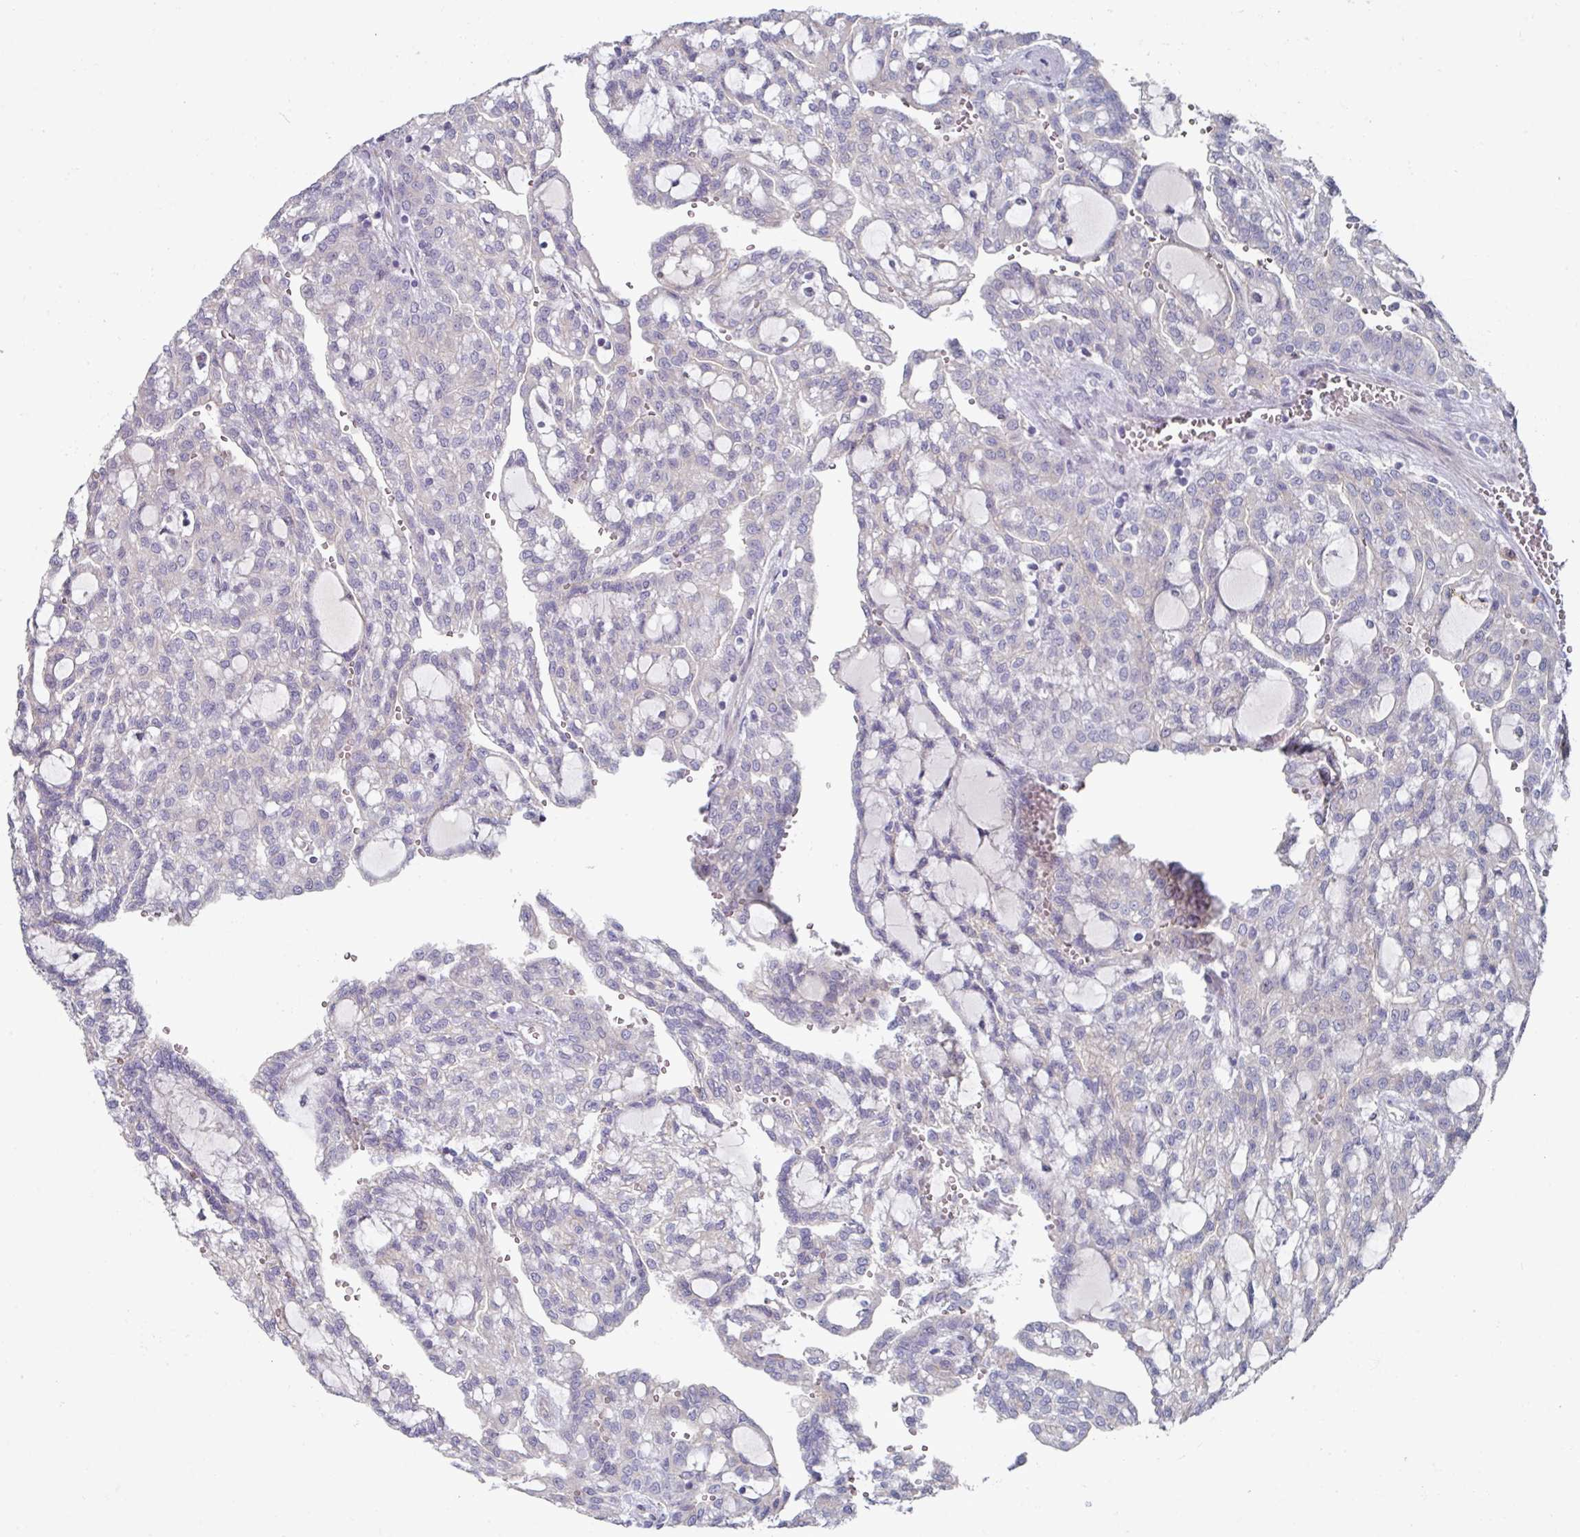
{"staining": {"intensity": "negative", "quantity": "none", "location": "none"}, "tissue": "renal cancer", "cell_type": "Tumor cells", "image_type": "cancer", "snomed": [{"axis": "morphology", "description": "Adenocarcinoma, NOS"}, {"axis": "topography", "description": "Kidney"}], "caption": "Immunohistochemical staining of renal cancer (adenocarcinoma) demonstrates no significant positivity in tumor cells.", "gene": "WSB2", "patient": {"sex": "male", "age": 63}}